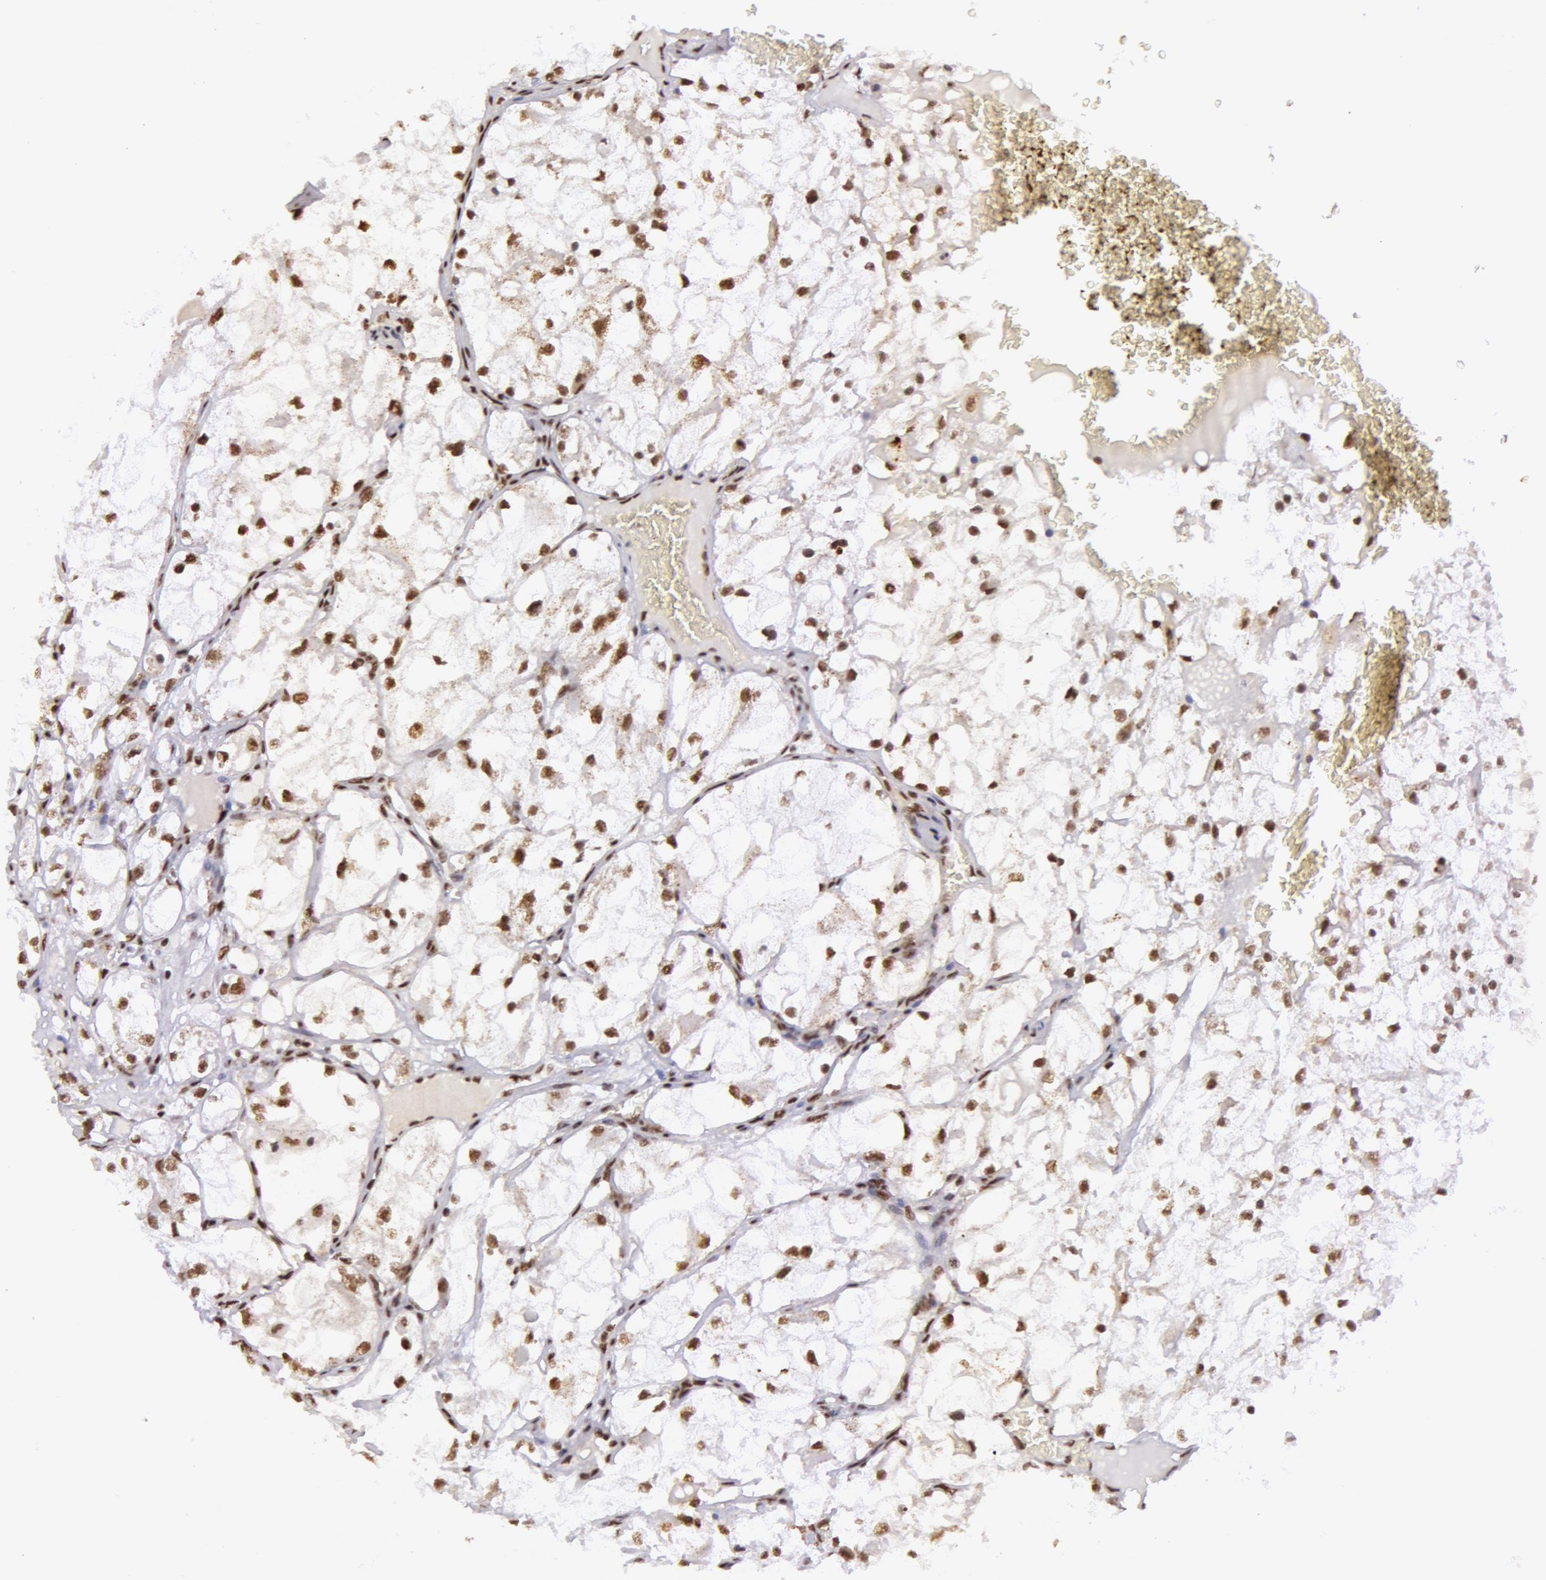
{"staining": {"intensity": "weak", "quantity": ">75%", "location": "nuclear"}, "tissue": "renal cancer", "cell_type": "Tumor cells", "image_type": "cancer", "snomed": [{"axis": "morphology", "description": "Adenocarcinoma, NOS"}, {"axis": "topography", "description": "Kidney"}], "caption": "Tumor cells reveal low levels of weak nuclear expression in approximately >75% of cells in renal cancer (adenocarcinoma).", "gene": "VRTN", "patient": {"sex": "male", "age": 61}}